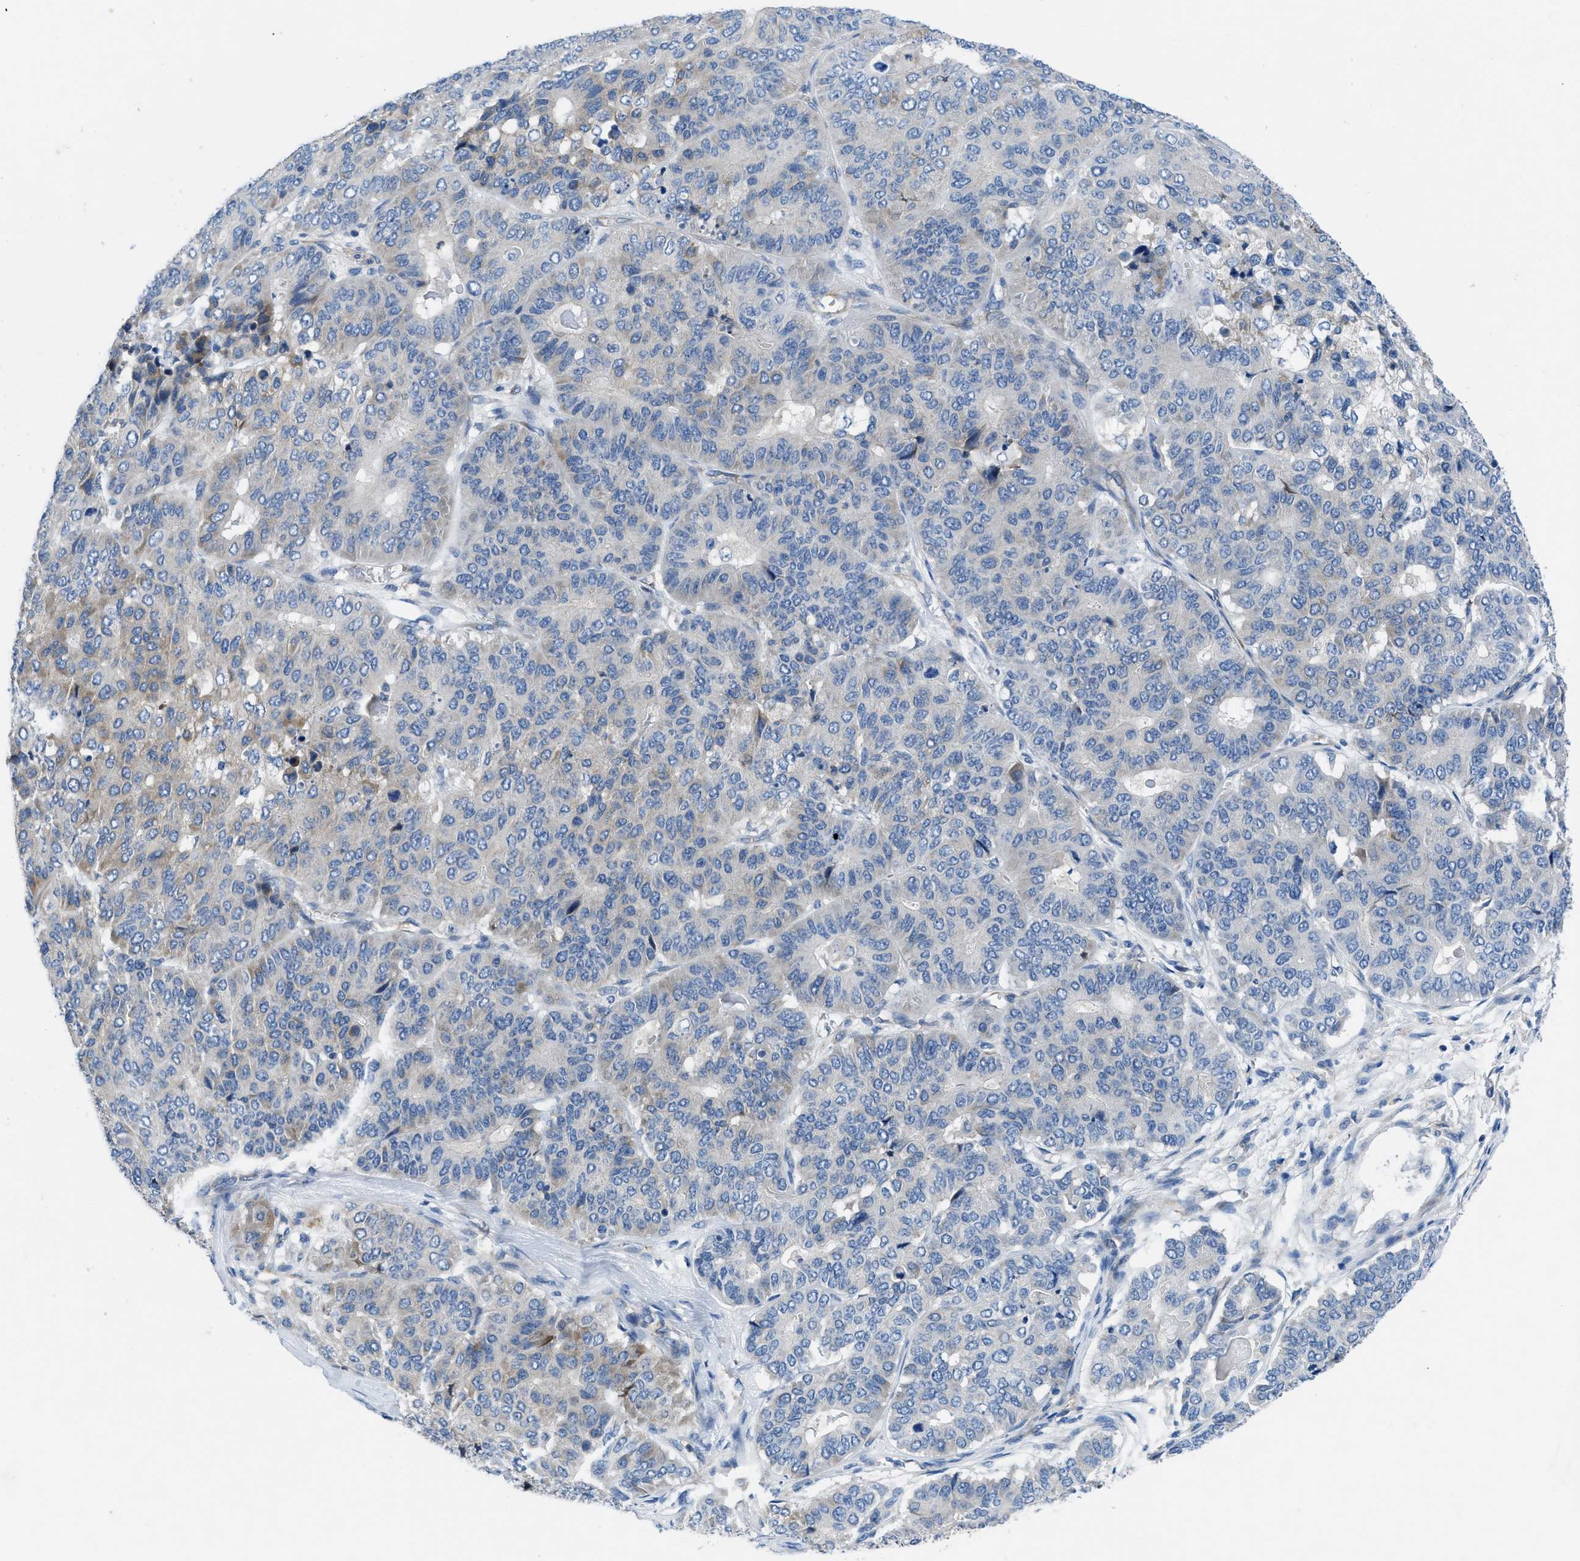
{"staining": {"intensity": "weak", "quantity": "<25%", "location": "cytoplasmic/membranous"}, "tissue": "pancreatic cancer", "cell_type": "Tumor cells", "image_type": "cancer", "snomed": [{"axis": "morphology", "description": "Adenocarcinoma, NOS"}, {"axis": "topography", "description": "Pancreas"}], "caption": "Human pancreatic cancer stained for a protein using immunohistochemistry (IHC) reveals no positivity in tumor cells.", "gene": "PGR", "patient": {"sex": "male", "age": 50}}